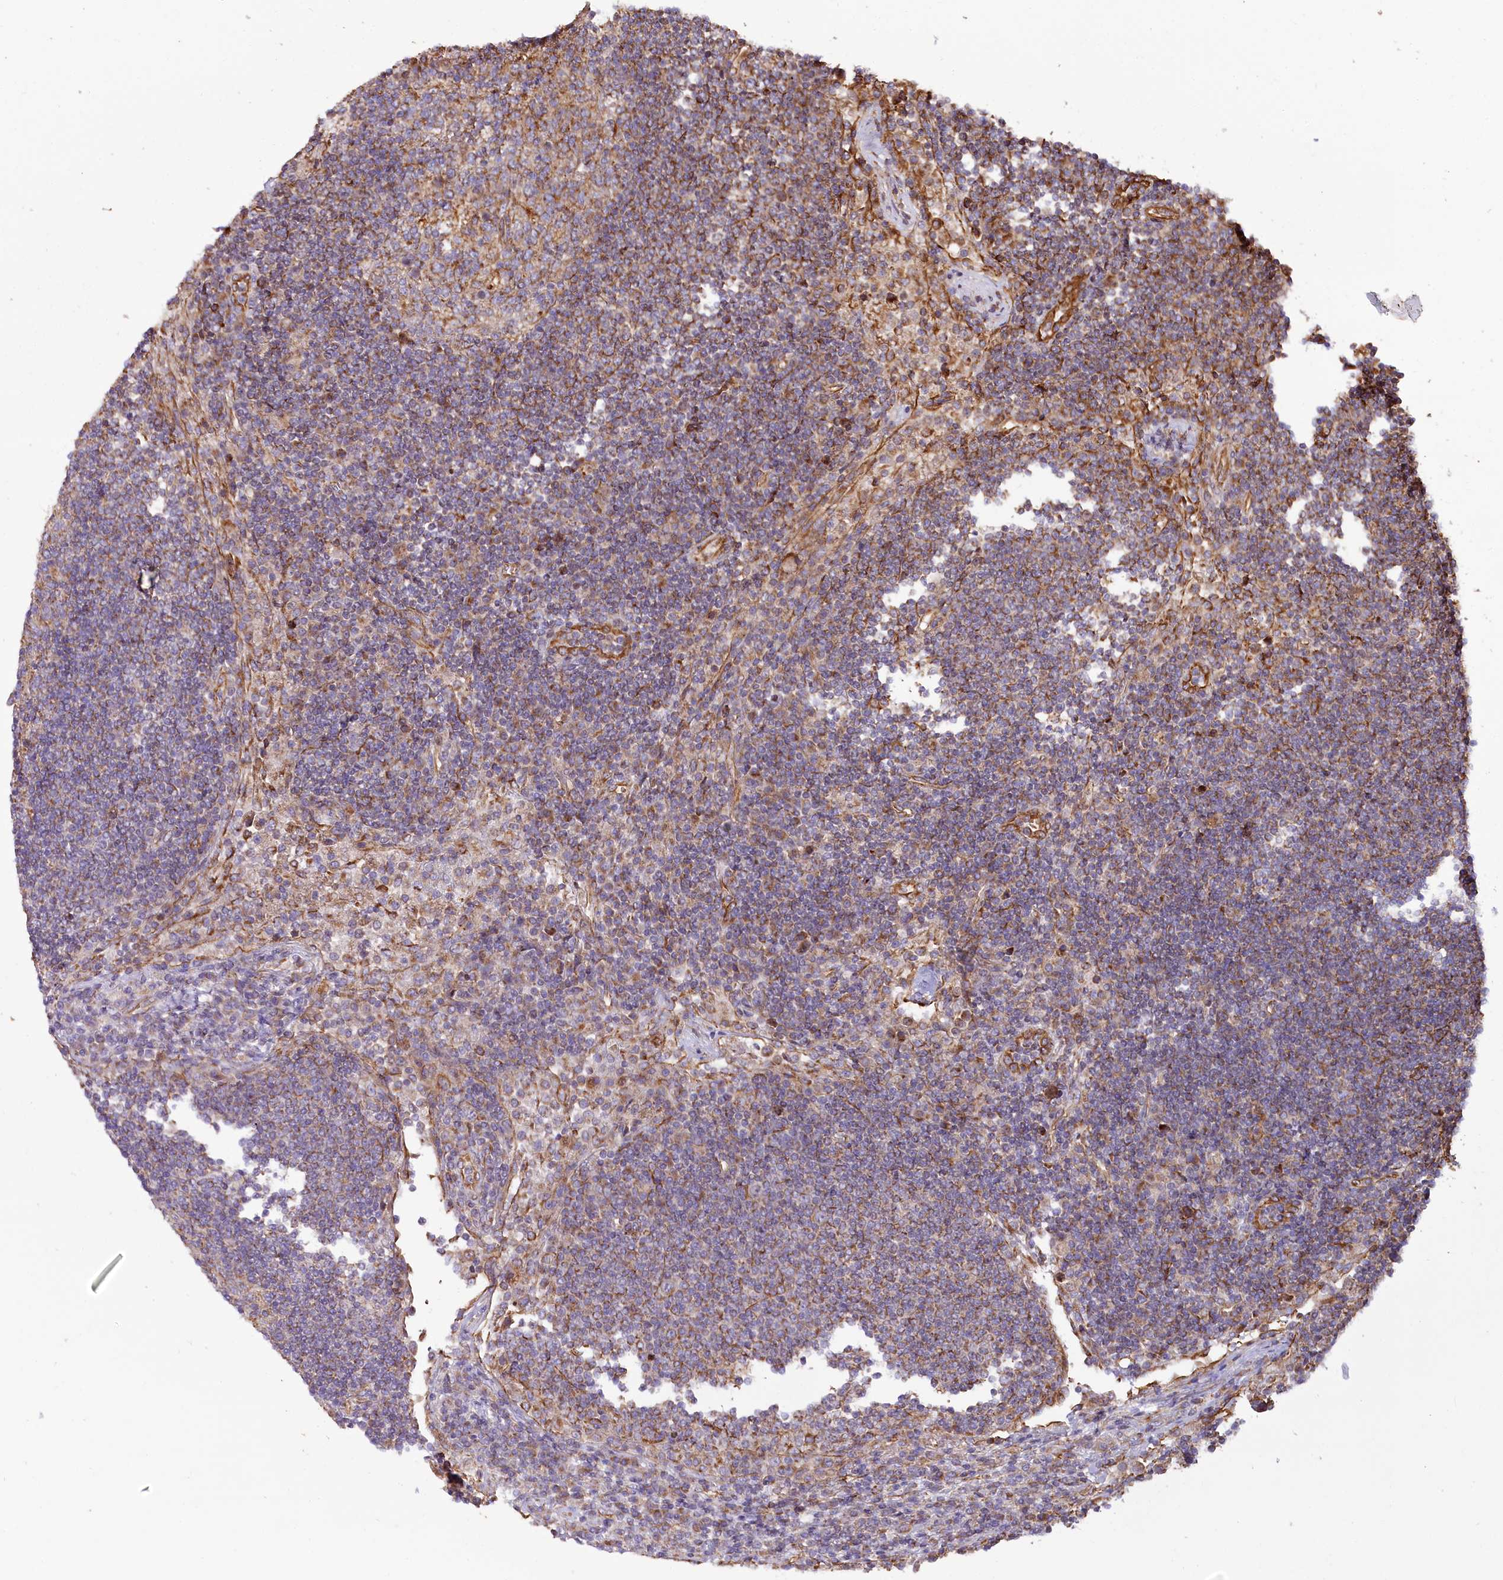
{"staining": {"intensity": "moderate", "quantity": "25%-75%", "location": "cytoplasmic/membranous"}, "tissue": "lymph node", "cell_type": "Germinal center cells", "image_type": "normal", "snomed": [{"axis": "morphology", "description": "Normal tissue, NOS"}, {"axis": "topography", "description": "Lymph node"}], "caption": "Protein expression analysis of normal lymph node demonstrates moderate cytoplasmic/membranous positivity in about 25%-75% of germinal center cells. (Brightfield microscopy of DAB IHC at high magnification).", "gene": "THUMPD3", "patient": {"sex": "female", "age": 53}}